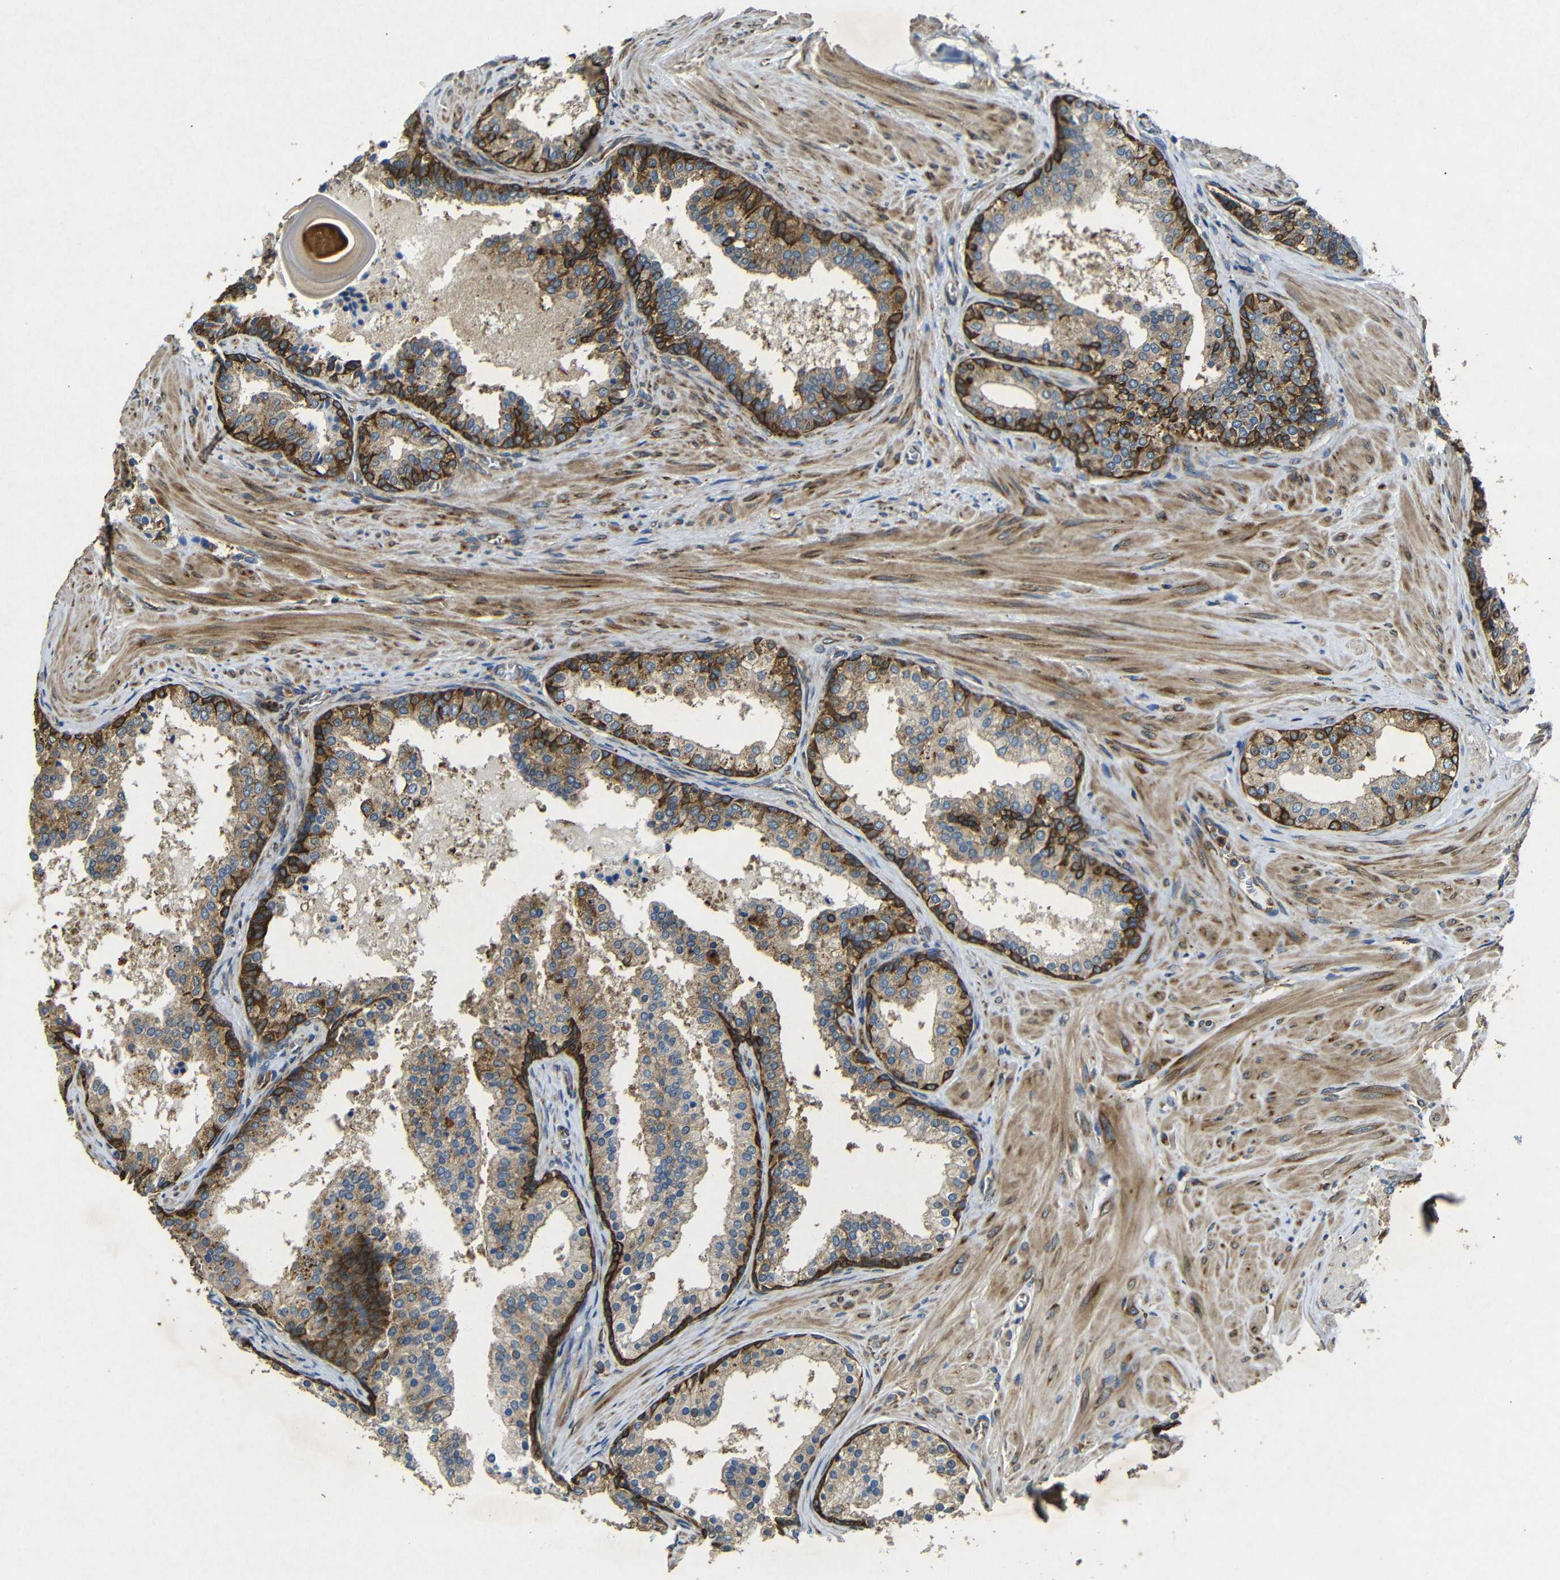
{"staining": {"intensity": "moderate", "quantity": "25%-75%", "location": "cytoplasmic/membranous"}, "tissue": "prostate cancer", "cell_type": "Tumor cells", "image_type": "cancer", "snomed": [{"axis": "morphology", "description": "Adenocarcinoma, Low grade"}, {"axis": "topography", "description": "Prostate"}], "caption": "A brown stain highlights moderate cytoplasmic/membranous expression of a protein in prostate cancer tumor cells.", "gene": "BTF3", "patient": {"sex": "male", "age": 60}}